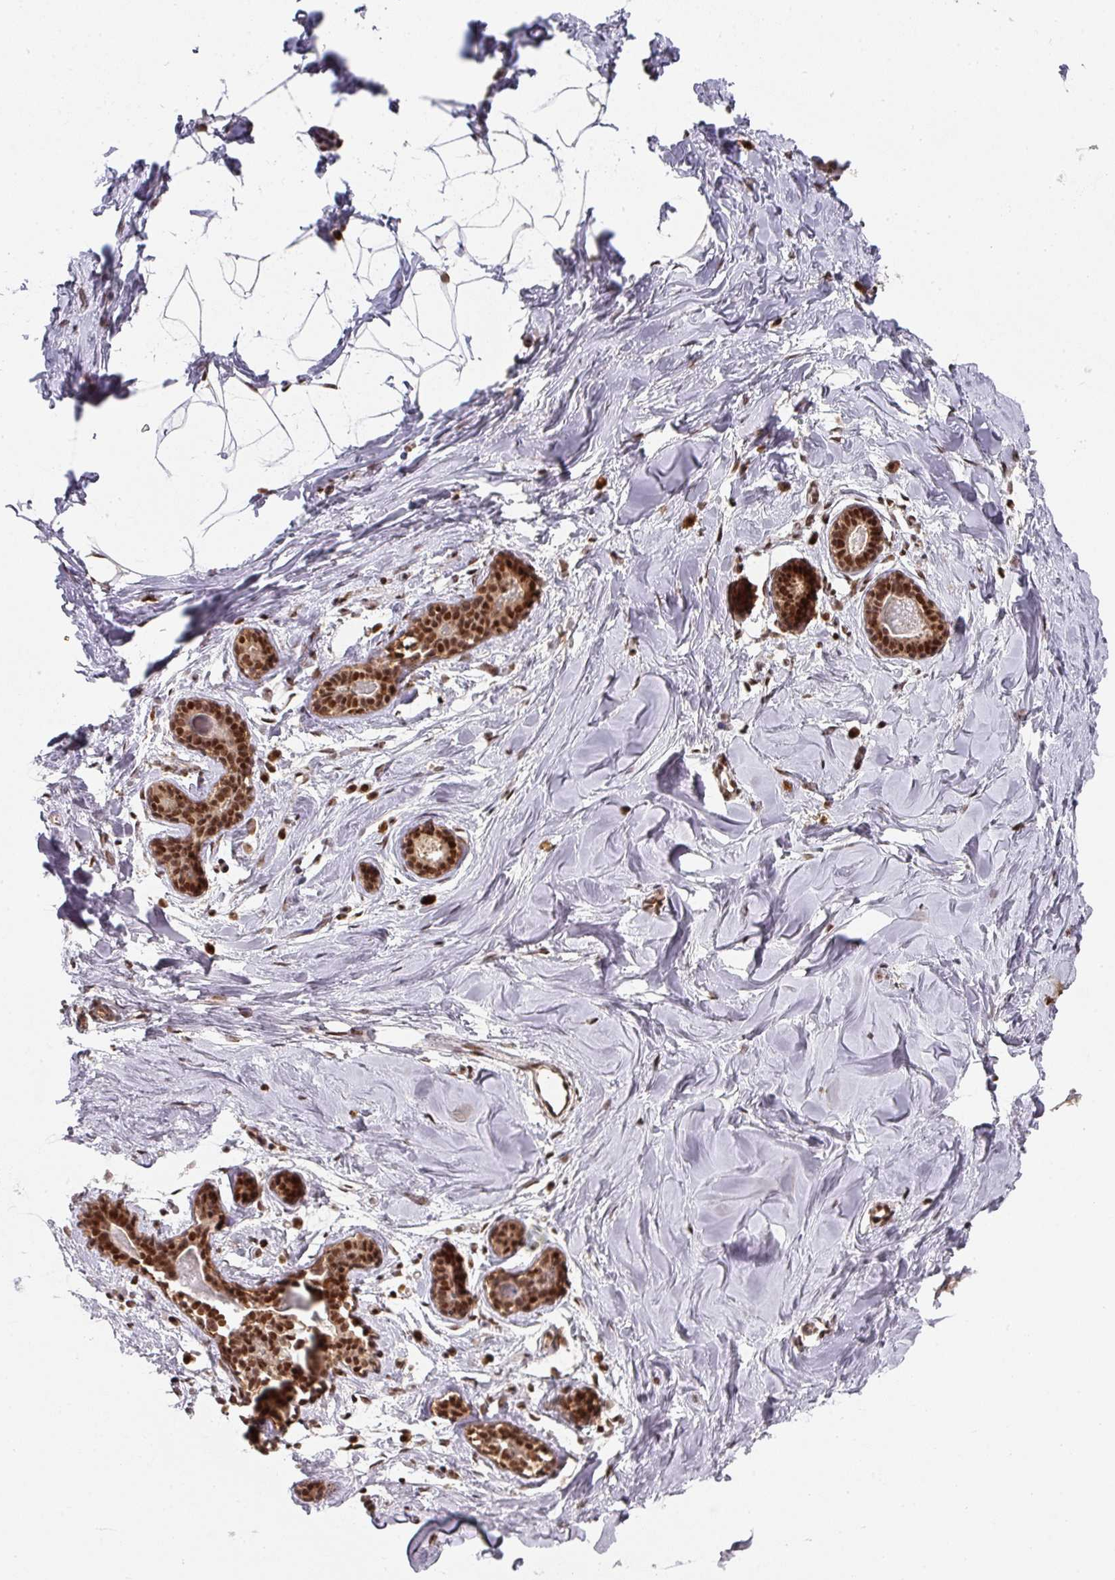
{"staining": {"intensity": "moderate", "quantity": ">75%", "location": "nuclear"}, "tissue": "breast", "cell_type": "Adipocytes", "image_type": "normal", "snomed": [{"axis": "morphology", "description": "Normal tissue, NOS"}, {"axis": "topography", "description": "Breast"}], "caption": "Immunohistochemical staining of unremarkable human breast reveals medium levels of moderate nuclear staining in approximately >75% of adipocytes.", "gene": "DIDO1", "patient": {"sex": "female", "age": 23}}